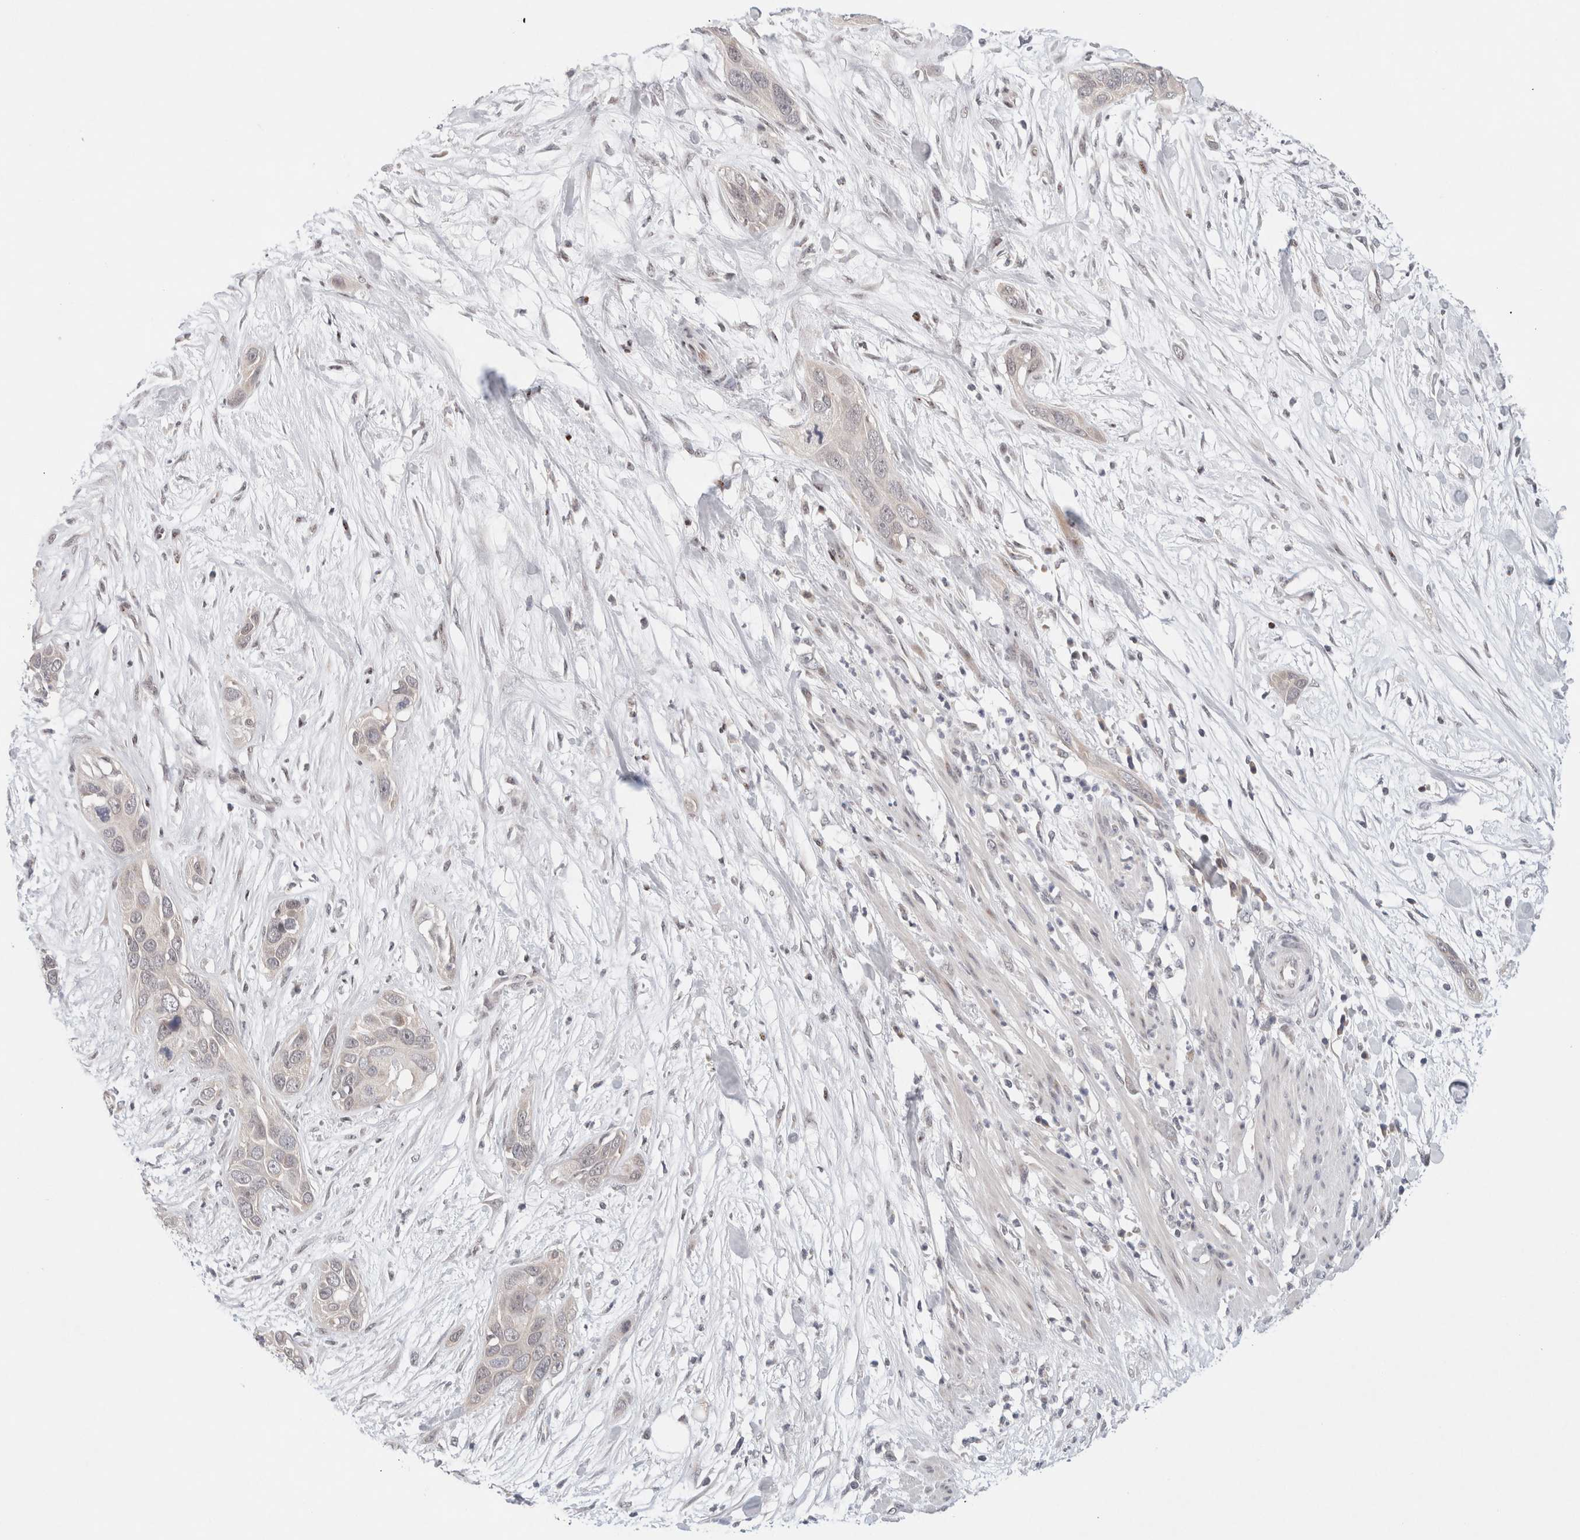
{"staining": {"intensity": "negative", "quantity": "none", "location": "none"}, "tissue": "pancreatic cancer", "cell_type": "Tumor cells", "image_type": "cancer", "snomed": [{"axis": "morphology", "description": "Adenocarcinoma, NOS"}, {"axis": "topography", "description": "Pancreas"}], "caption": "This is a micrograph of immunohistochemistry (IHC) staining of adenocarcinoma (pancreatic), which shows no positivity in tumor cells.", "gene": "ERI3", "patient": {"sex": "female", "age": 60}}